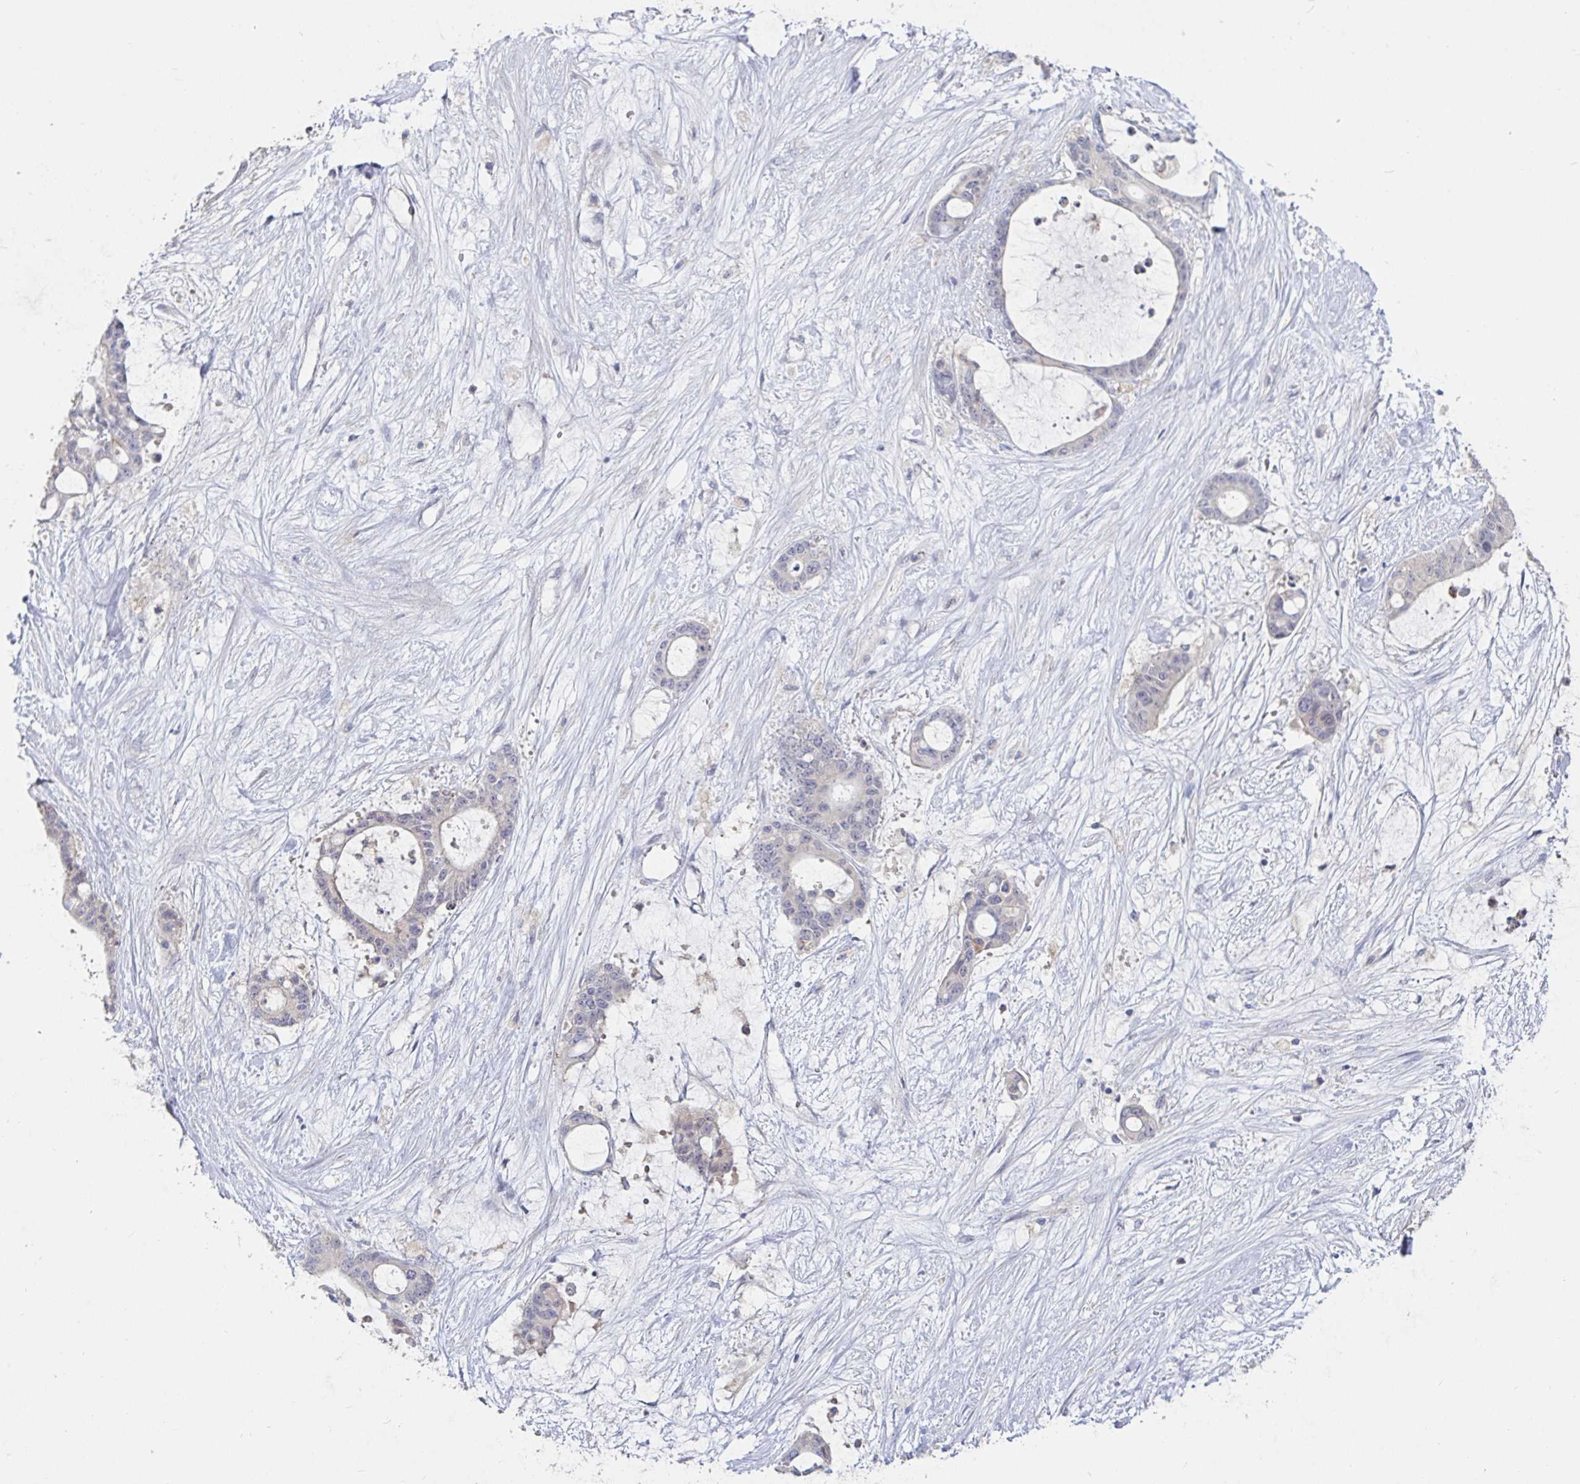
{"staining": {"intensity": "negative", "quantity": "none", "location": "none"}, "tissue": "liver cancer", "cell_type": "Tumor cells", "image_type": "cancer", "snomed": [{"axis": "morphology", "description": "Normal tissue, NOS"}, {"axis": "morphology", "description": "Cholangiocarcinoma"}, {"axis": "topography", "description": "Liver"}, {"axis": "topography", "description": "Peripheral nerve tissue"}], "caption": "The micrograph shows no significant staining in tumor cells of liver cancer.", "gene": "SPPL3", "patient": {"sex": "female", "age": 73}}